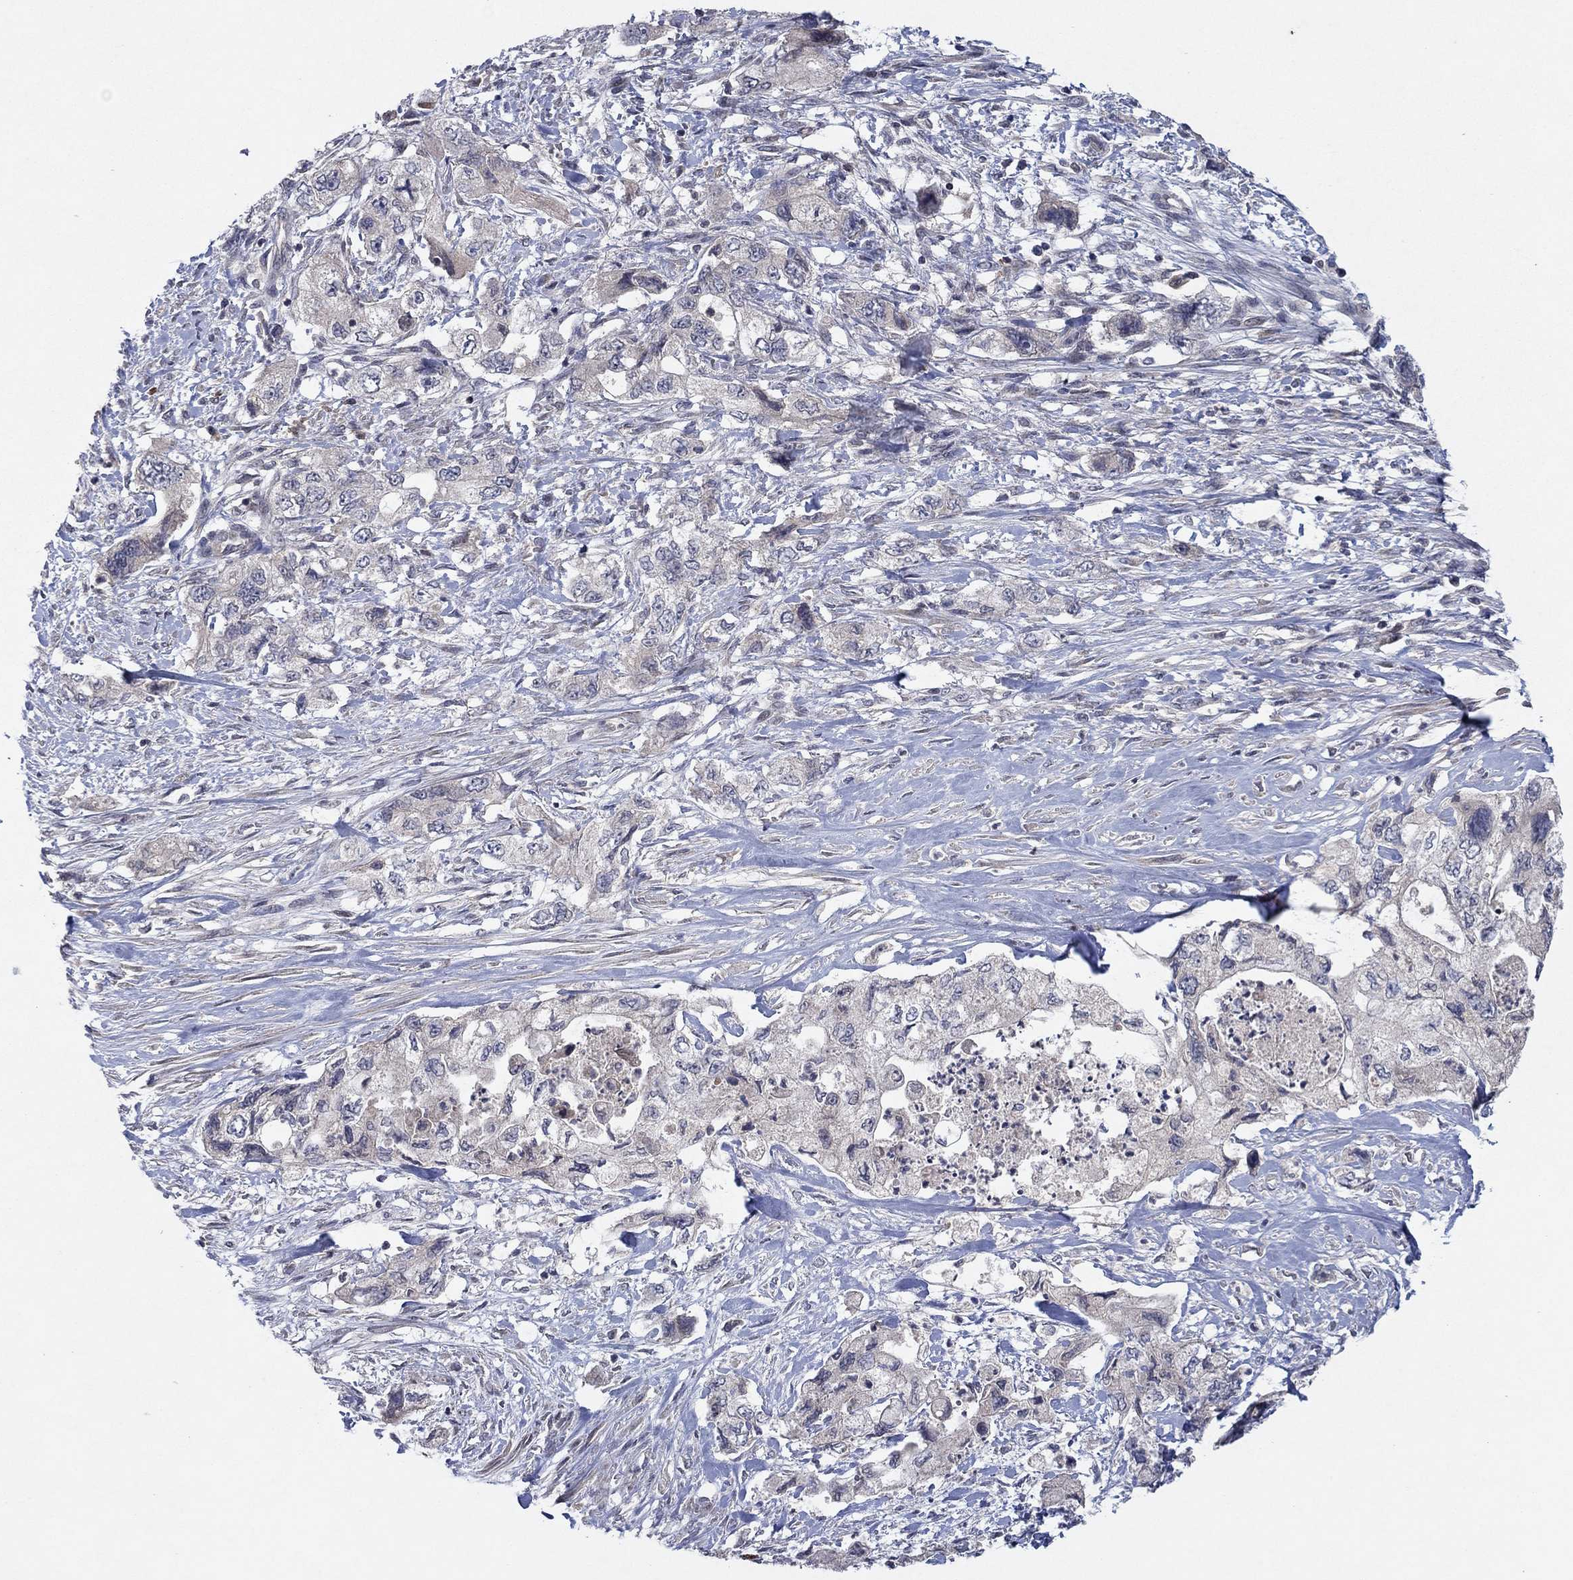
{"staining": {"intensity": "negative", "quantity": "none", "location": "none"}, "tissue": "pancreatic cancer", "cell_type": "Tumor cells", "image_type": "cancer", "snomed": [{"axis": "morphology", "description": "Adenocarcinoma, NOS"}, {"axis": "topography", "description": "Pancreas"}], "caption": "Pancreatic cancer (adenocarcinoma) was stained to show a protein in brown. There is no significant positivity in tumor cells. The staining is performed using DAB (3,3'-diaminobenzidine) brown chromogen with nuclei counter-stained in using hematoxylin.", "gene": "IL4", "patient": {"sex": "female", "age": 73}}